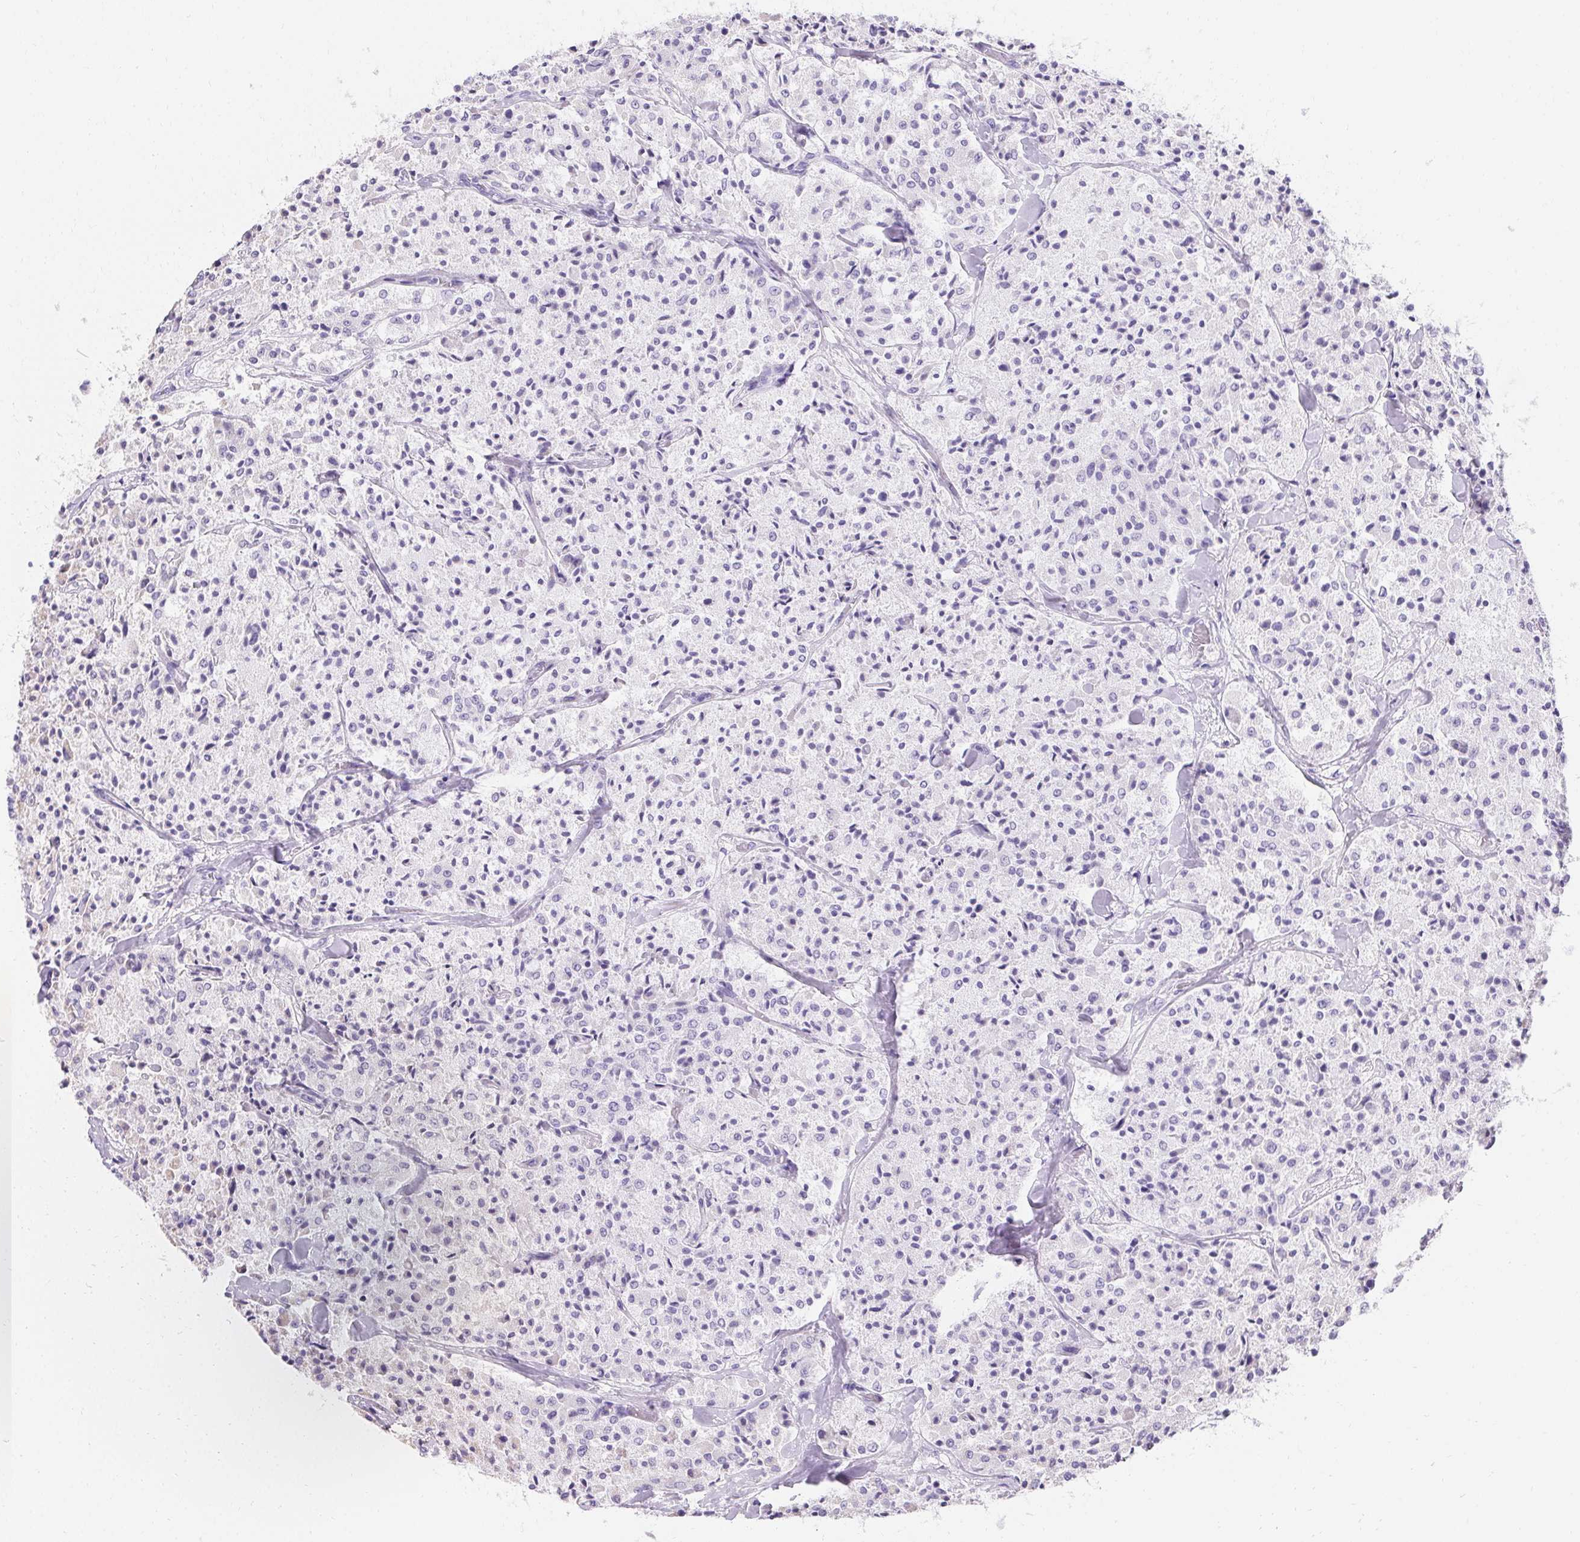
{"staining": {"intensity": "negative", "quantity": "none", "location": "none"}, "tissue": "carcinoid", "cell_type": "Tumor cells", "image_type": "cancer", "snomed": [{"axis": "morphology", "description": "Carcinoid, malignant, NOS"}, {"axis": "topography", "description": "Lung"}], "caption": "A photomicrograph of human carcinoid (malignant) is negative for staining in tumor cells. (DAB IHC with hematoxylin counter stain).", "gene": "ASGR2", "patient": {"sex": "male", "age": 71}}